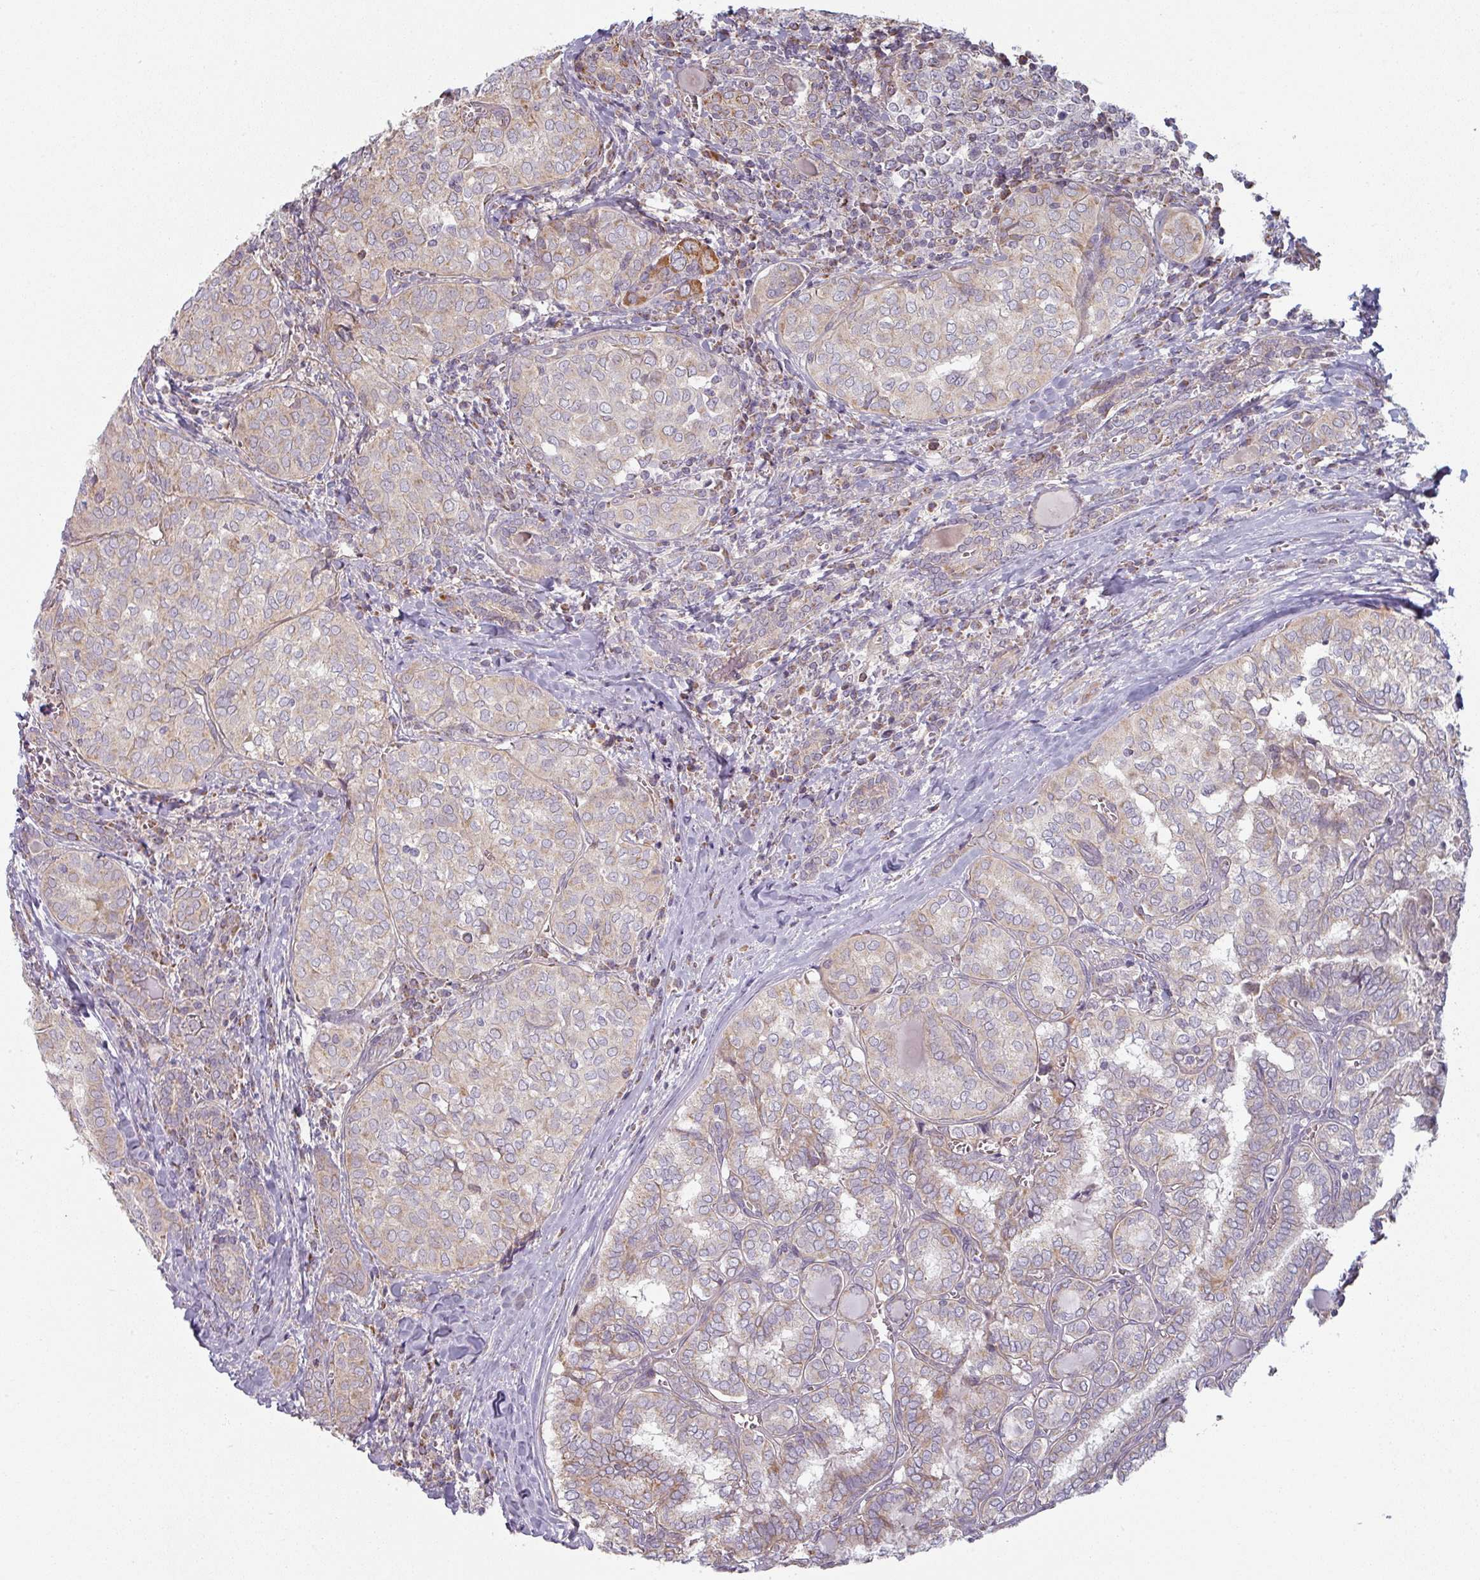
{"staining": {"intensity": "weak", "quantity": "<25%", "location": "cytoplasmic/membranous"}, "tissue": "thyroid cancer", "cell_type": "Tumor cells", "image_type": "cancer", "snomed": [{"axis": "morphology", "description": "Papillary adenocarcinoma, NOS"}, {"axis": "topography", "description": "Thyroid gland"}], "caption": "Thyroid cancer (papillary adenocarcinoma) was stained to show a protein in brown. There is no significant positivity in tumor cells. (DAB (3,3'-diaminobenzidine) immunohistochemistry (IHC), high magnification).", "gene": "PLEKHJ1", "patient": {"sex": "female", "age": 30}}